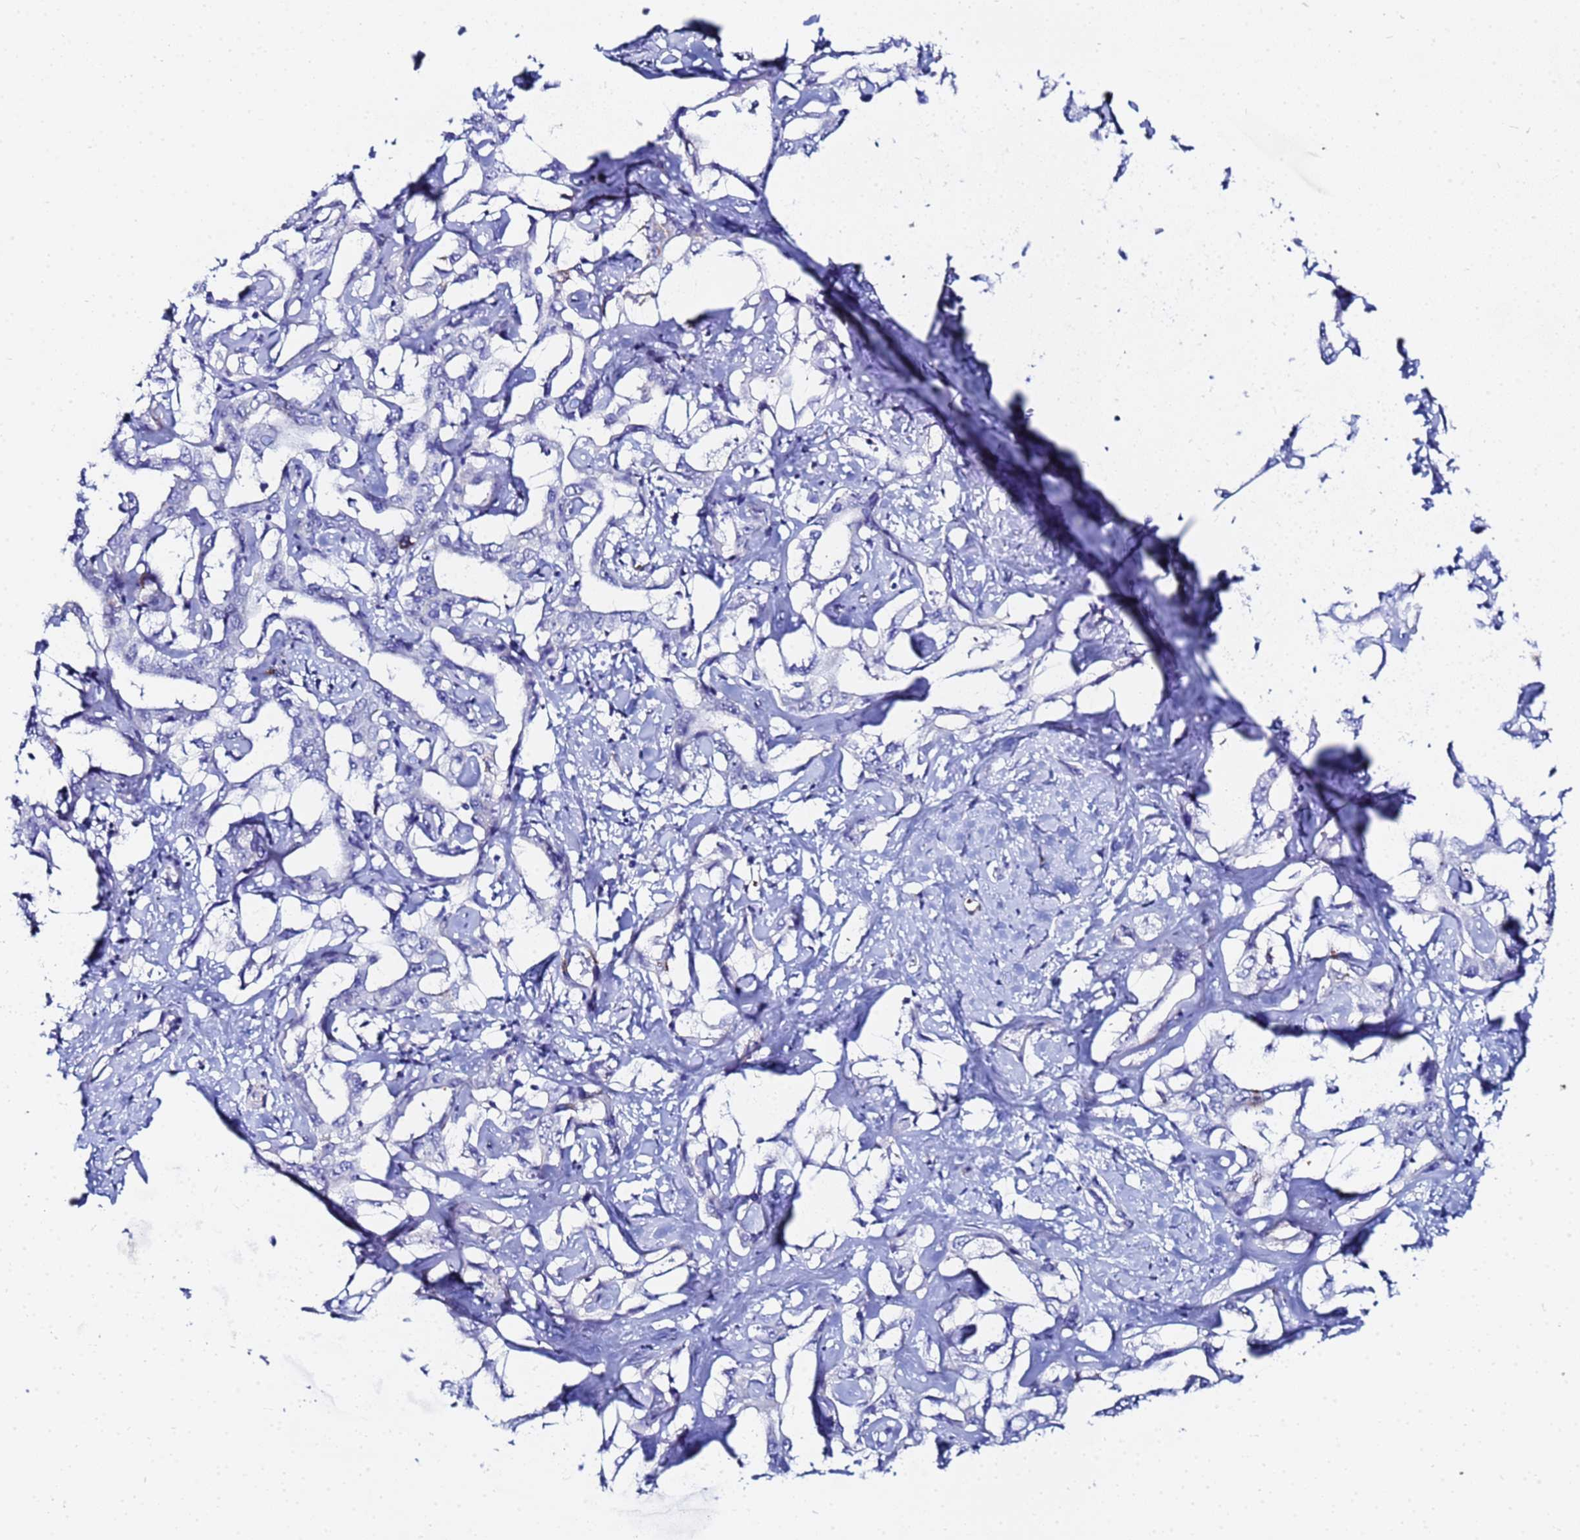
{"staining": {"intensity": "negative", "quantity": "none", "location": "none"}, "tissue": "liver cancer", "cell_type": "Tumor cells", "image_type": "cancer", "snomed": [{"axis": "morphology", "description": "Cholangiocarcinoma"}, {"axis": "topography", "description": "Liver"}], "caption": "This is an immunohistochemistry photomicrograph of human cholangiocarcinoma (liver). There is no staining in tumor cells.", "gene": "ZNF26", "patient": {"sex": "male", "age": 59}}